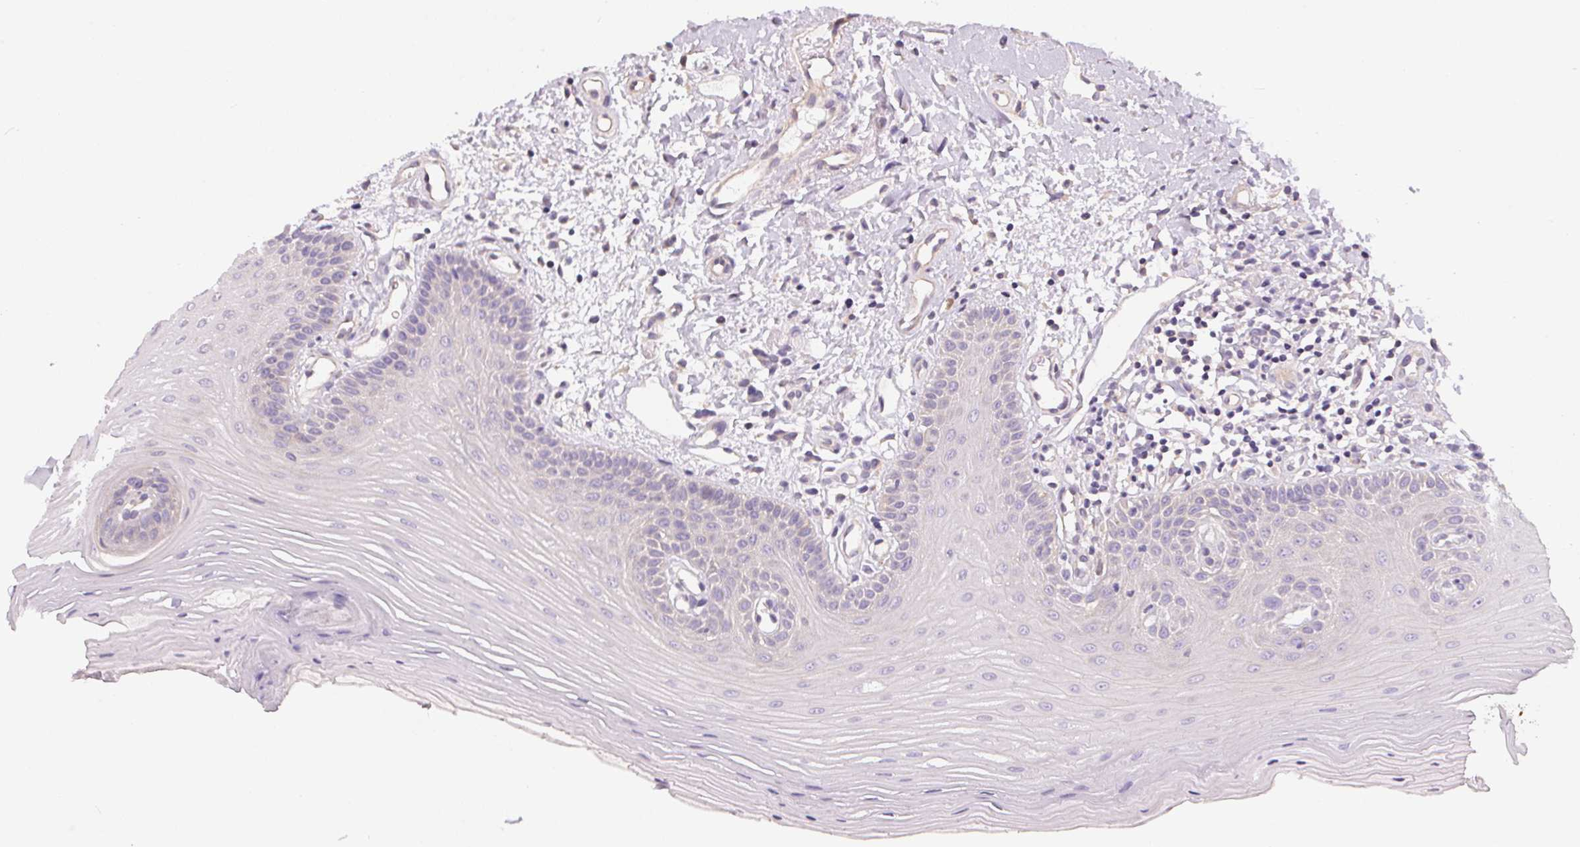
{"staining": {"intensity": "negative", "quantity": "none", "location": "none"}, "tissue": "oral mucosa", "cell_type": "Squamous epithelial cells", "image_type": "normal", "snomed": [{"axis": "morphology", "description": "Normal tissue, NOS"}, {"axis": "topography", "description": "Oral tissue"}], "caption": "Immunohistochemistry image of unremarkable human oral mucosa stained for a protein (brown), which reveals no positivity in squamous epithelial cells.", "gene": "UNC13B", "patient": {"sex": "female", "age": 73}}